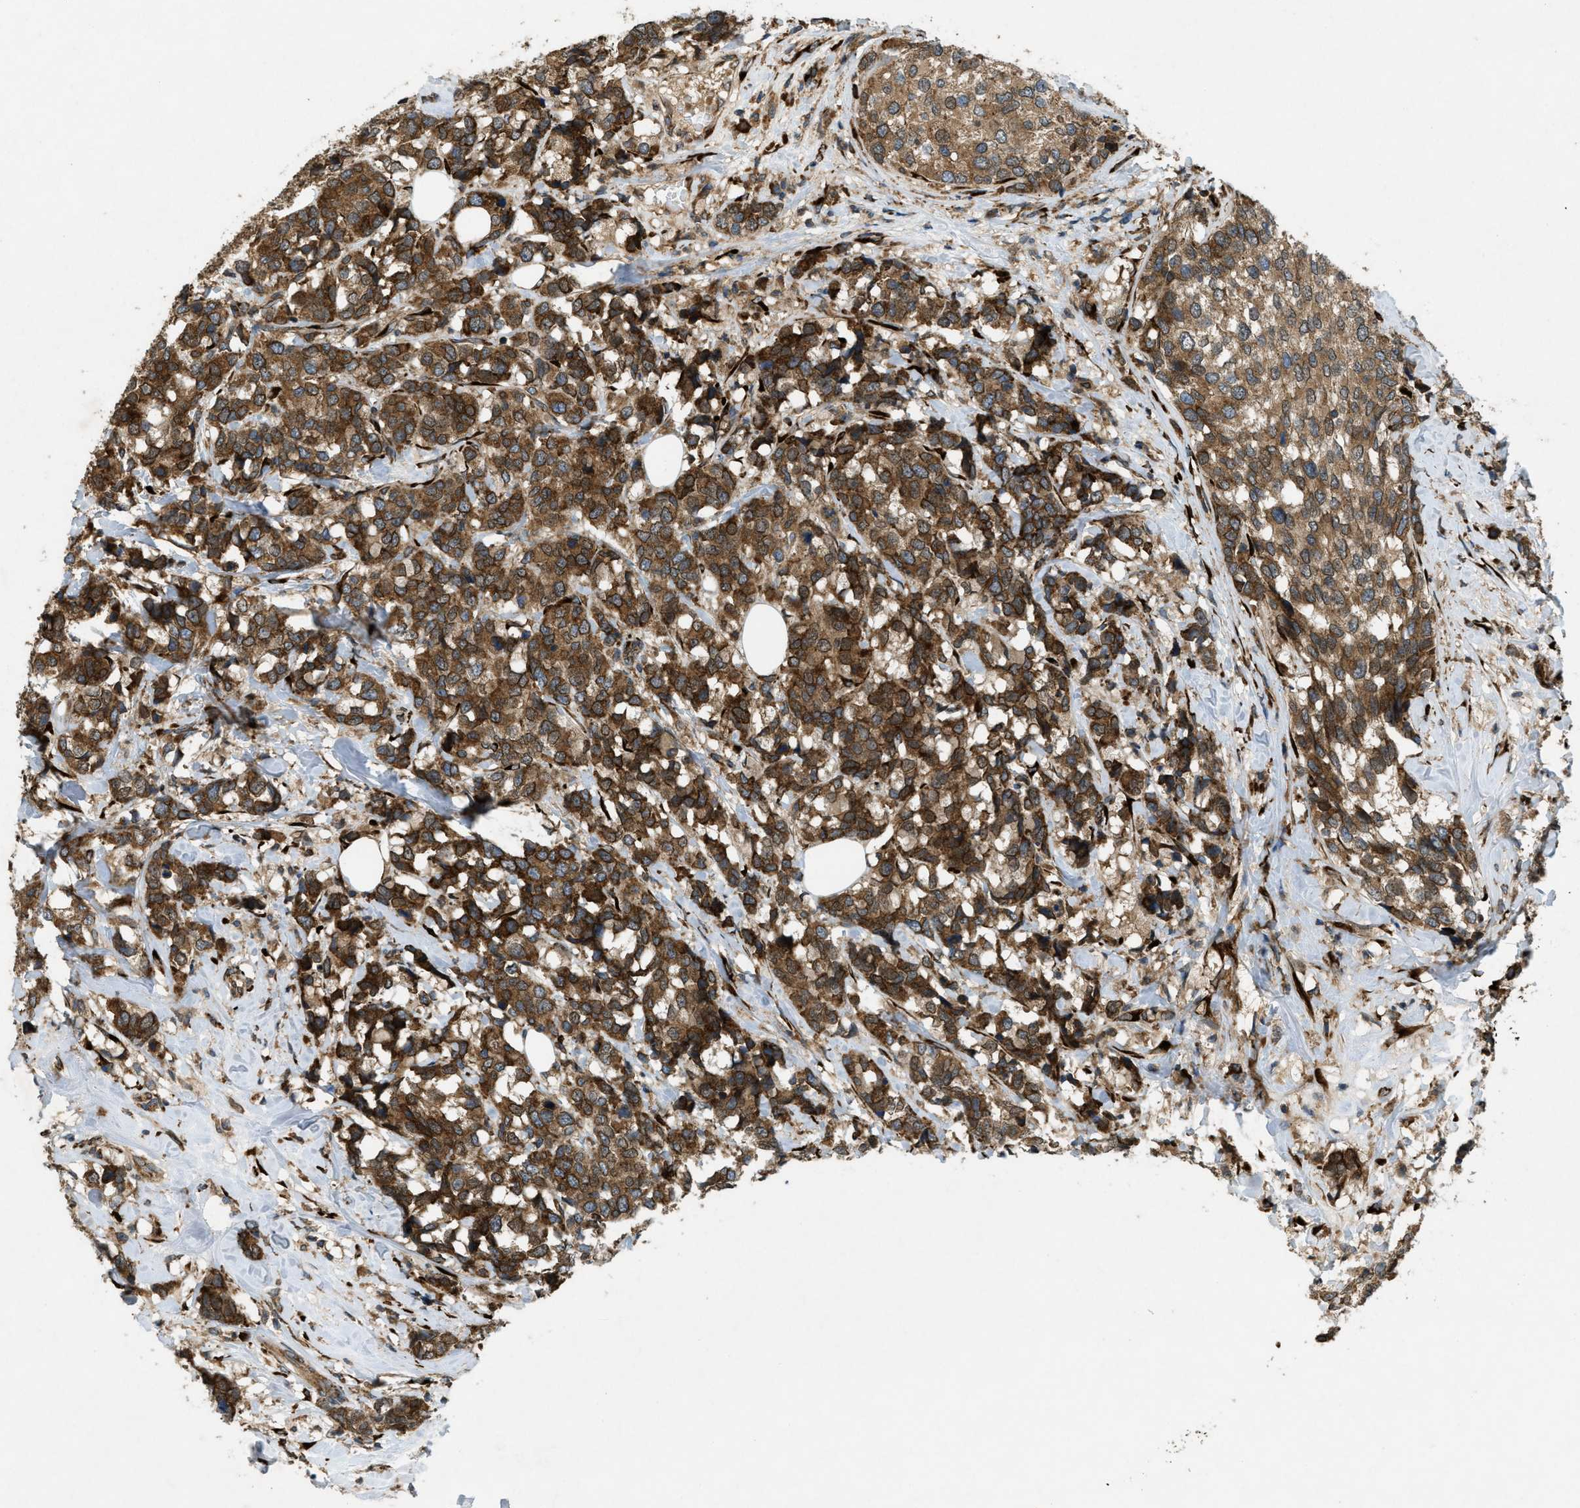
{"staining": {"intensity": "moderate", "quantity": ">75%", "location": "cytoplasmic/membranous"}, "tissue": "breast cancer", "cell_type": "Tumor cells", "image_type": "cancer", "snomed": [{"axis": "morphology", "description": "Lobular carcinoma"}, {"axis": "topography", "description": "Breast"}], "caption": "This image shows IHC staining of human lobular carcinoma (breast), with medium moderate cytoplasmic/membranous positivity in approximately >75% of tumor cells.", "gene": "PCDH18", "patient": {"sex": "female", "age": 59}}